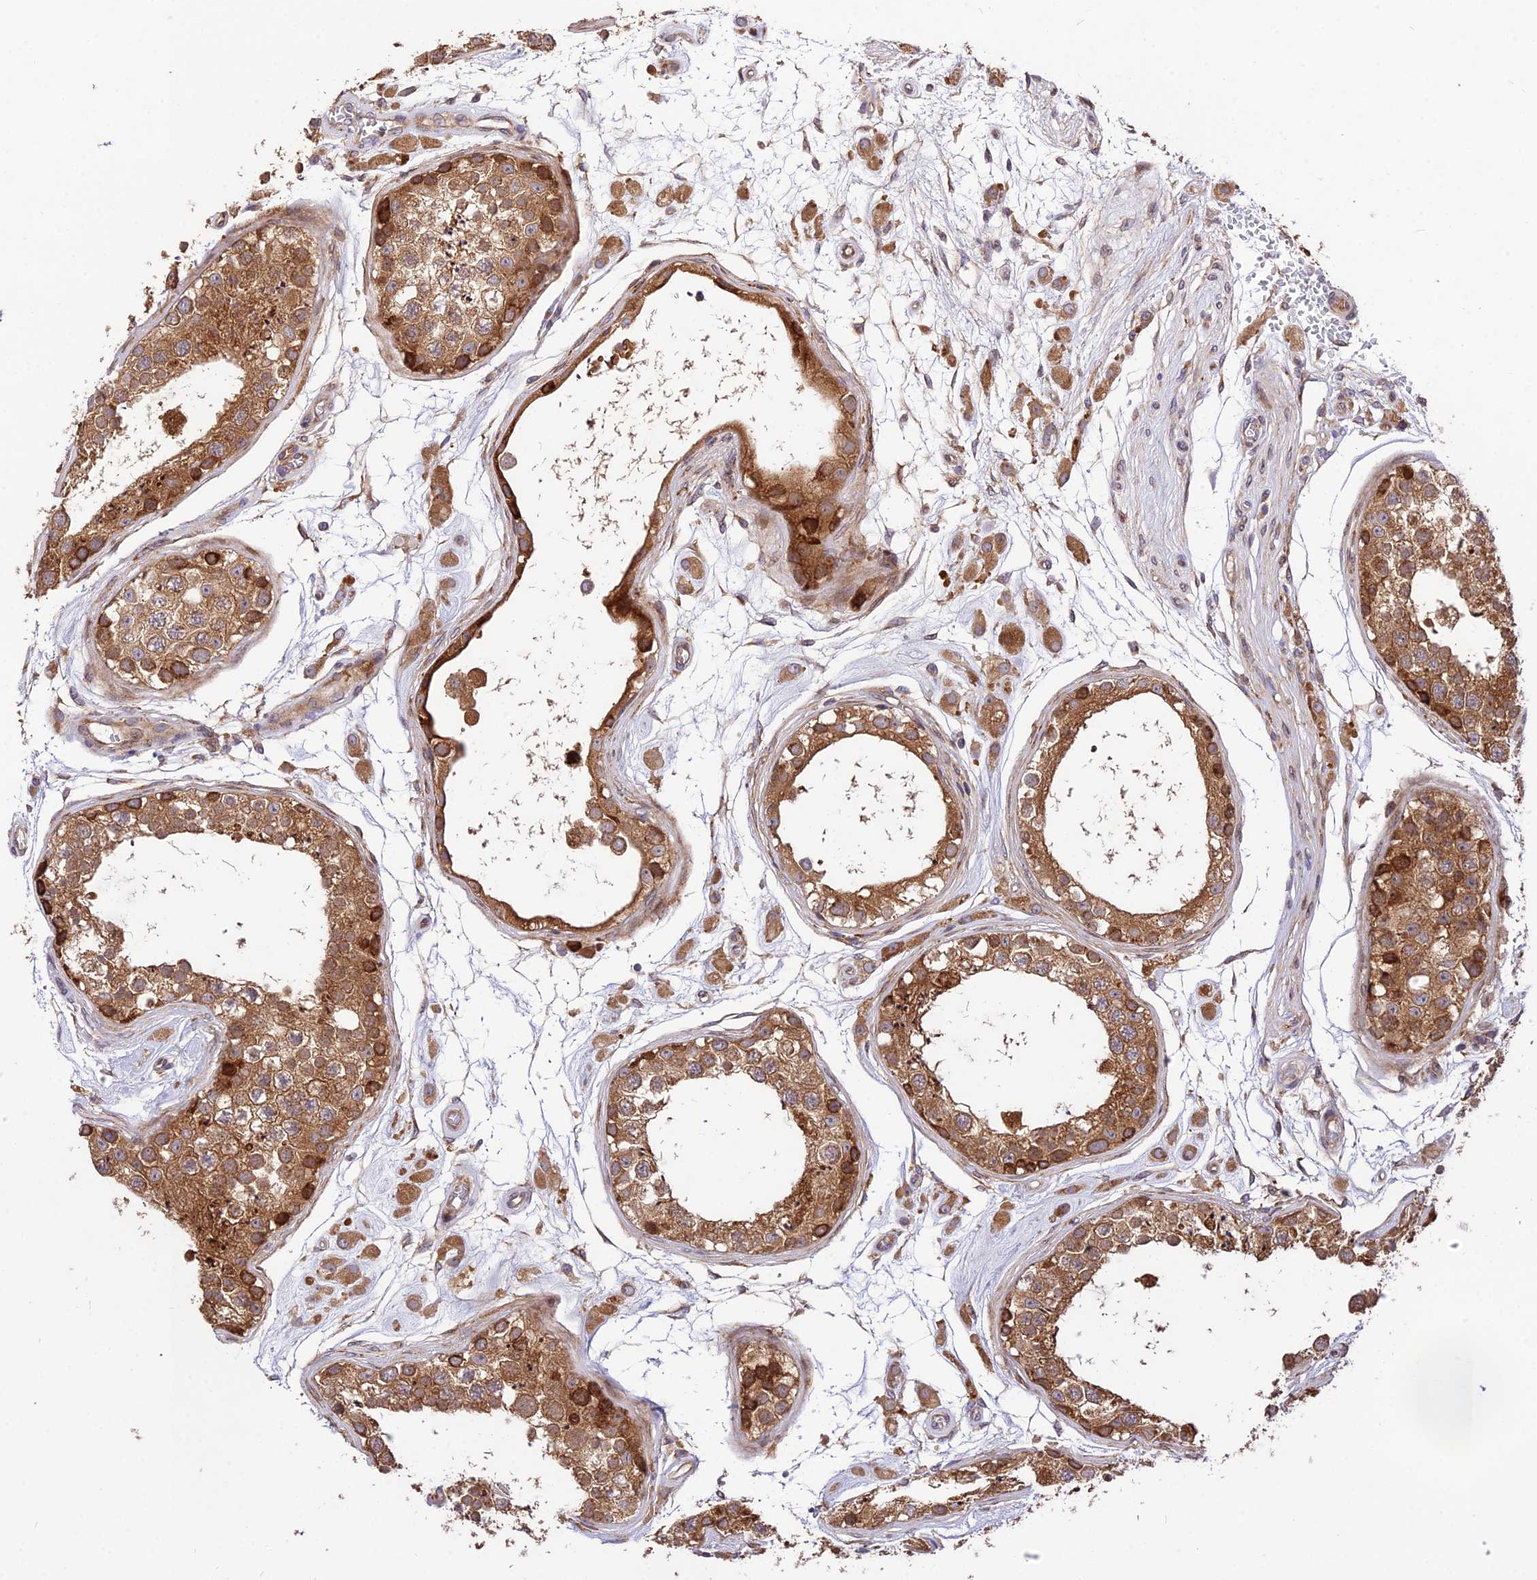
{"staining": {"intensity": "strong", "quantity": ">75%", "location": "cytoplasmic/membranous"}, "tissue": "testis", "cell_type": "Cells in seminiferous ducts", "image_type": "normal", "snomed": [{"axis": "morphology", "description": "Normal tissue, NOS"}, {"axis": "topography", "description": "Testis"}], "caption": "Protein analysis of normal testis reveals strong cytoplasmic/membranous positivity in about >75% of cells in seminiferous ducts.", "gene": "ROCK1", "patient": {"sex": "male", "age": 25}}